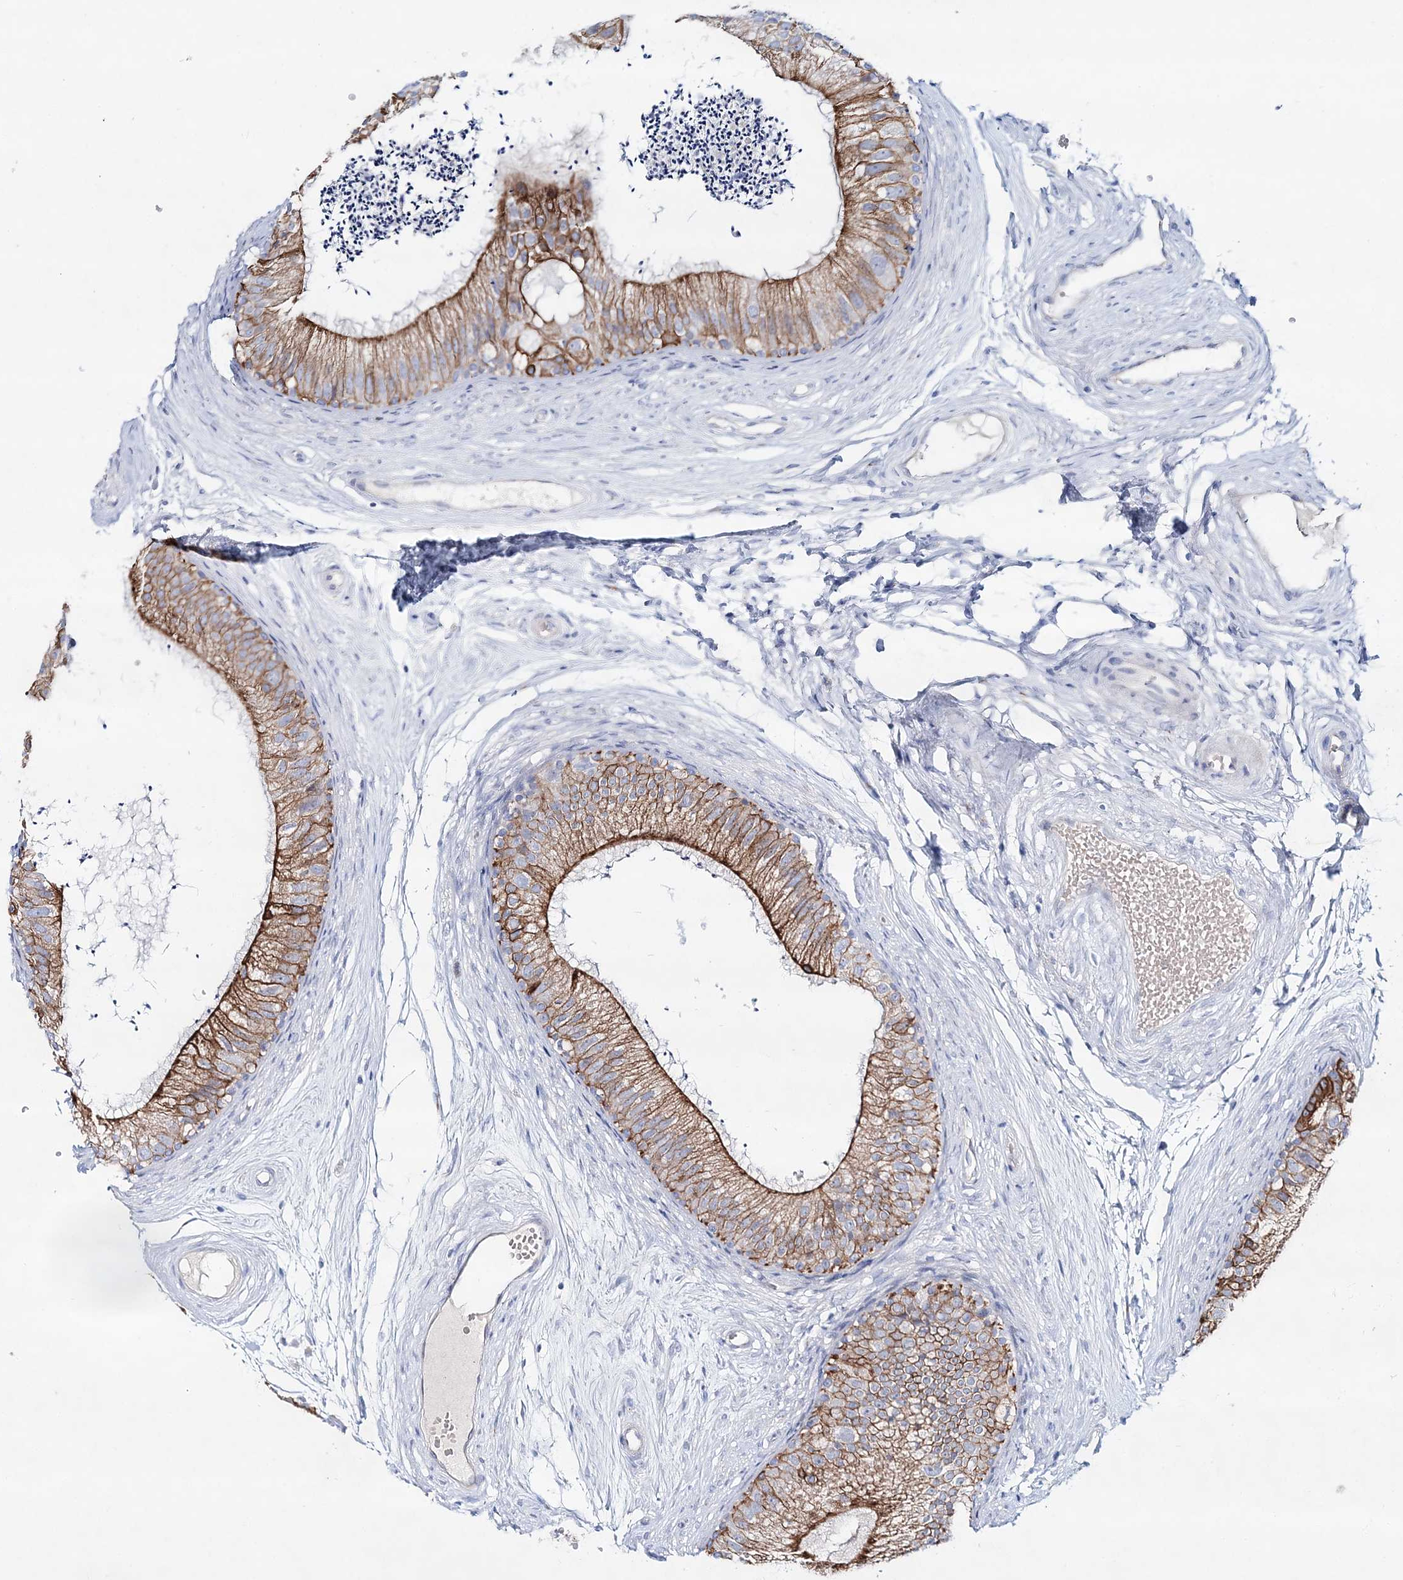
{"staining": {"intensity": "moderate", "quantity": ">75%", "location": "cytoplasmic/membranous"}, "tissue": "epididymis", "cell_type": "Glandular cells", "image_type": "normal", "snomed": [{"axis": "morphology", "description": "Normal tissue, NOS"}, {"axis": "topography", "description": "Epididymis"}], "caption": "This is an image of immunohistochemistry staining of normal epididymis, which shows moderate staining in the cytoplasmic/membranous of glandular cells.", "gene": "ADGRL1", "patient": {"sex": "male", "age": 56}}